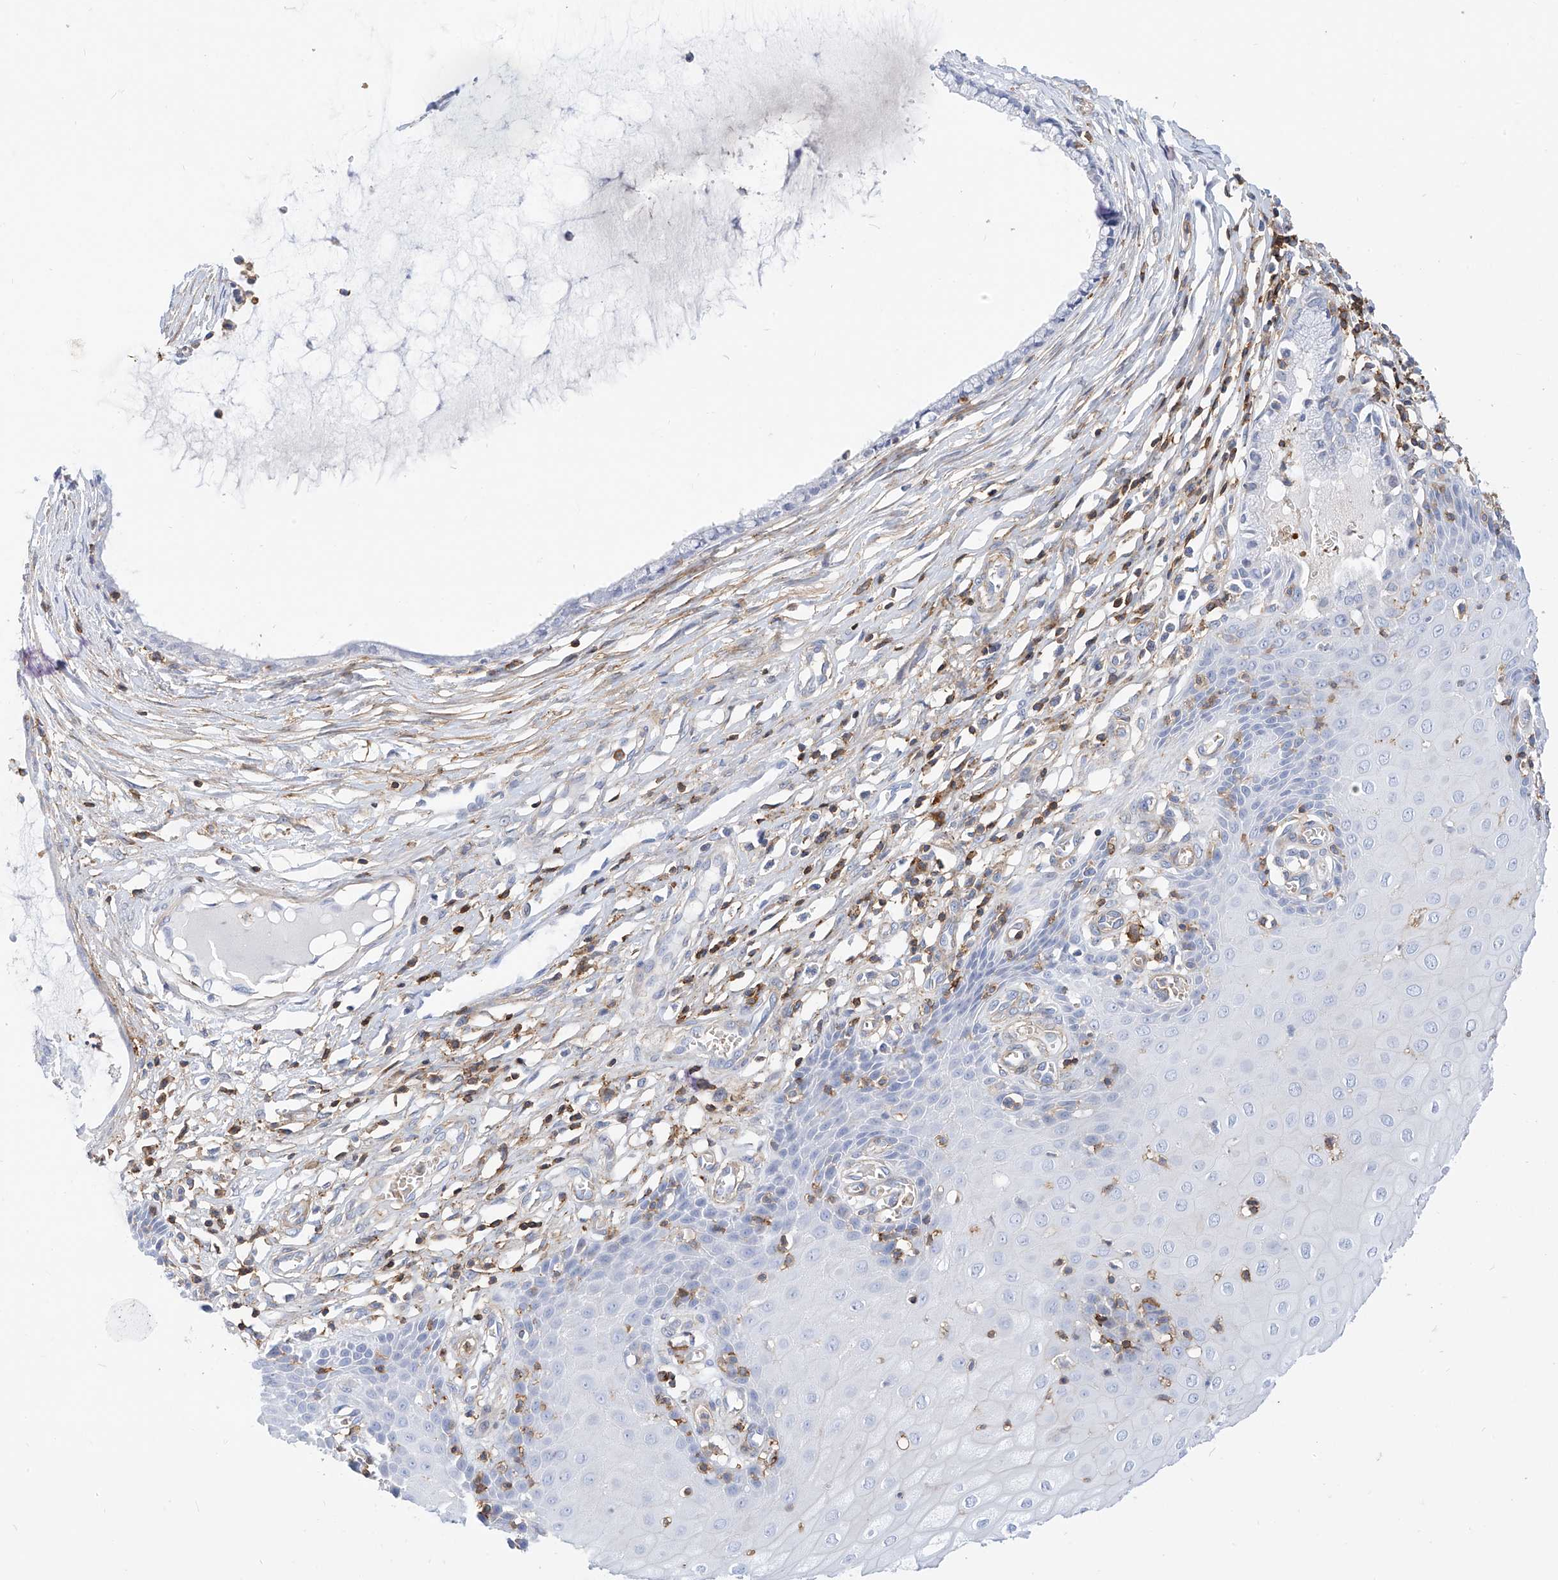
{"staining": {"intensity": "negative", "quantity": "none", "location": "none"}, "tissue": "cervix", "cell_type": "Glandular cells", "image_type": "normal", "snomed": [{"axis": "morphology", "description": "Normal tissue, NOS"}, {"axis": "topography", "description": "Cervix"}], "caption": "Normal cervix was stained to show a protein in brown. There is no significant staining in glandular cells. (DAB immunohistochemistry, high magnification).", "gene": "TXNDC9", "patient": {"sex": "female", "age": 55}}